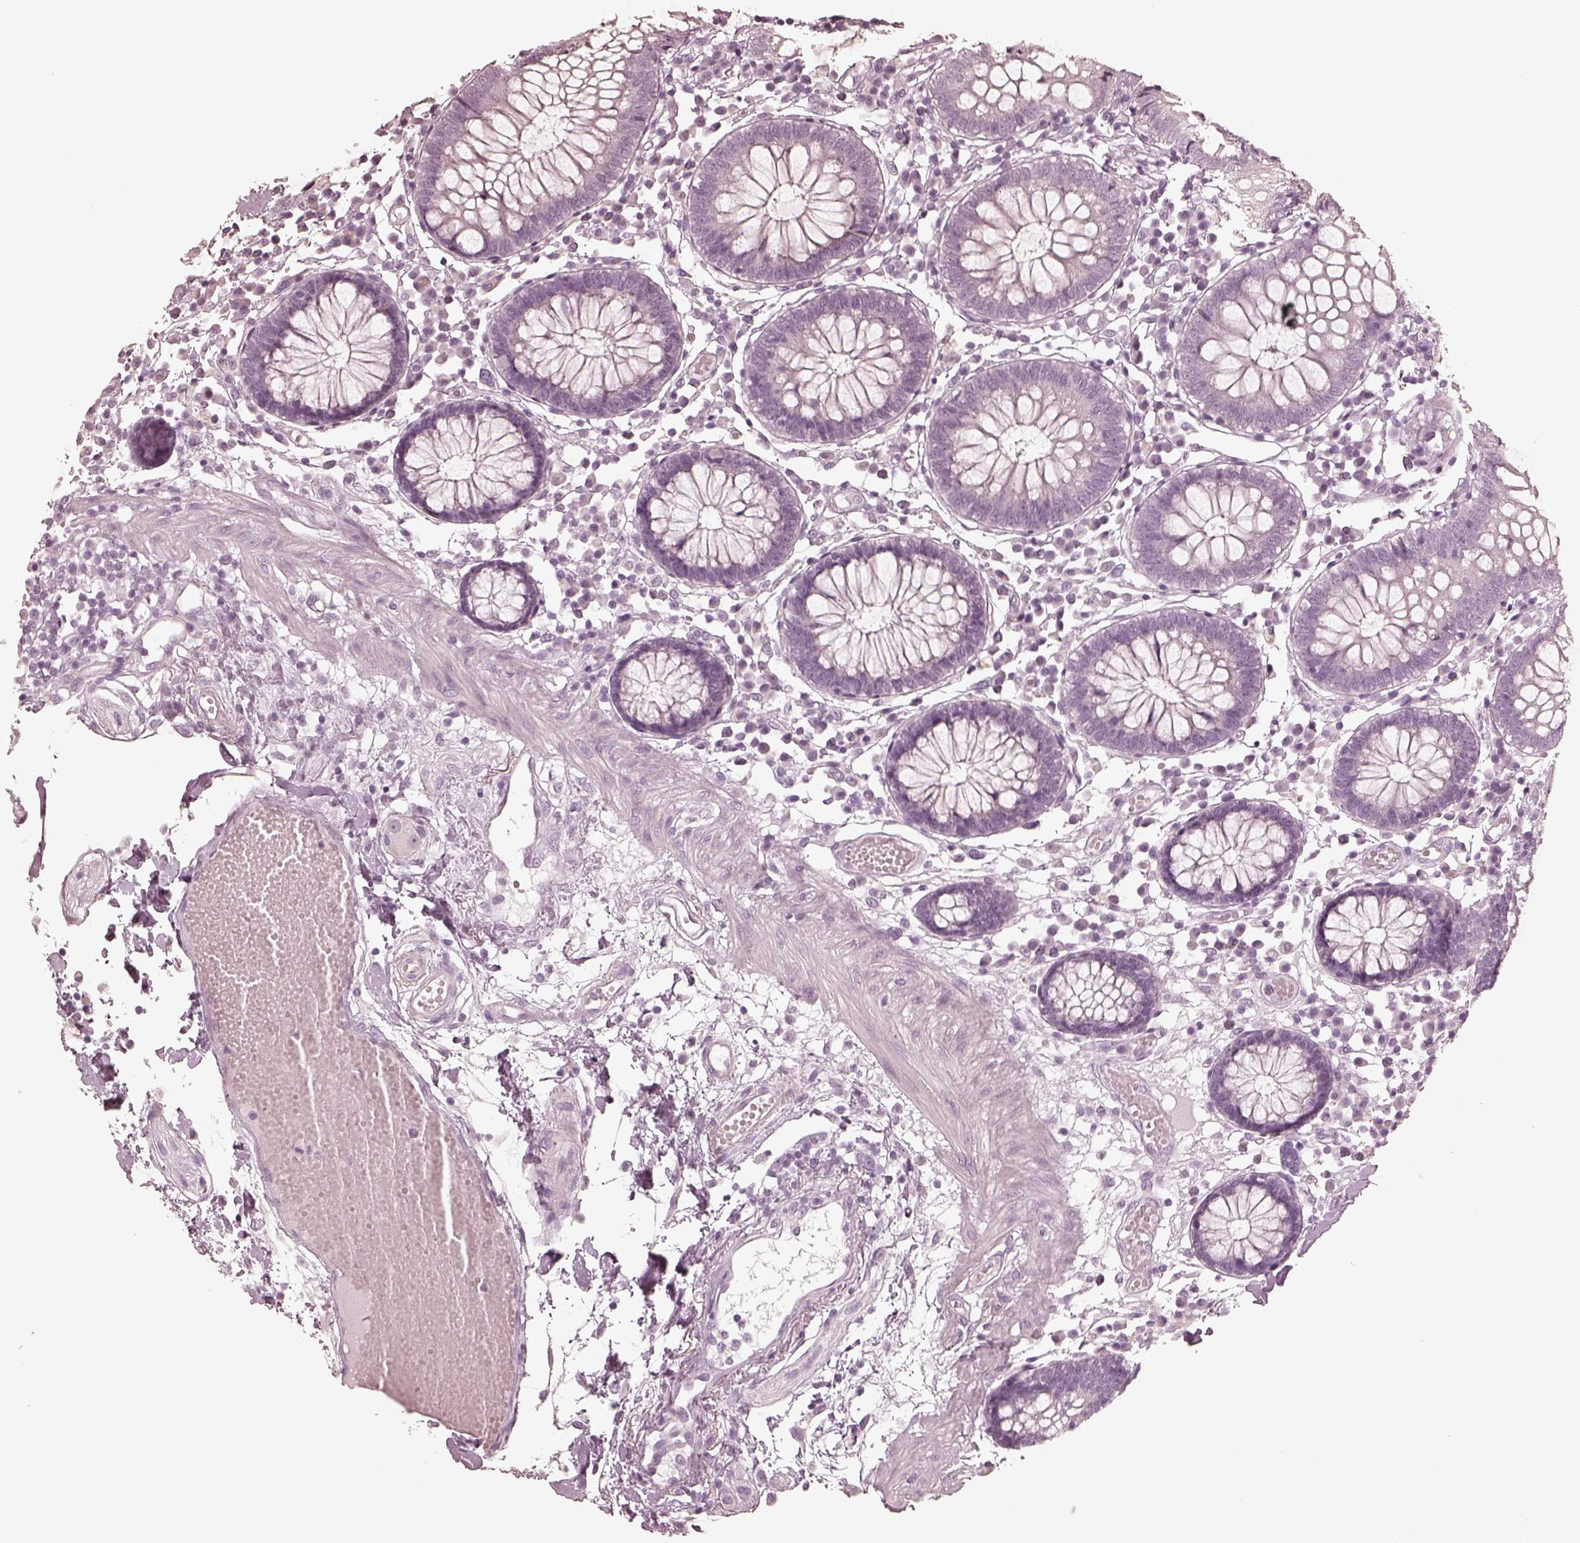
{"staining": {"intensity": "negative", "quantity": "none", "location": "none"}, "tissue": "colon", "cell_type": "Endothelial cells", "image_type": "normal", "snomed": [{"axis": "morphology", "description": "Normal tissue, NOS"}, {"axis": "morphology", "description": "Adenocarcinoma, NOS"}, {"axis": "topography", "description": "Colon"}], "caption": "A high-resolution micrograph shows IHC staining of benign colon, which demonstrates no significant expression in endothelial cells.", "gene": "CALR3", "patient": {"sex": "male", "age": 83}}